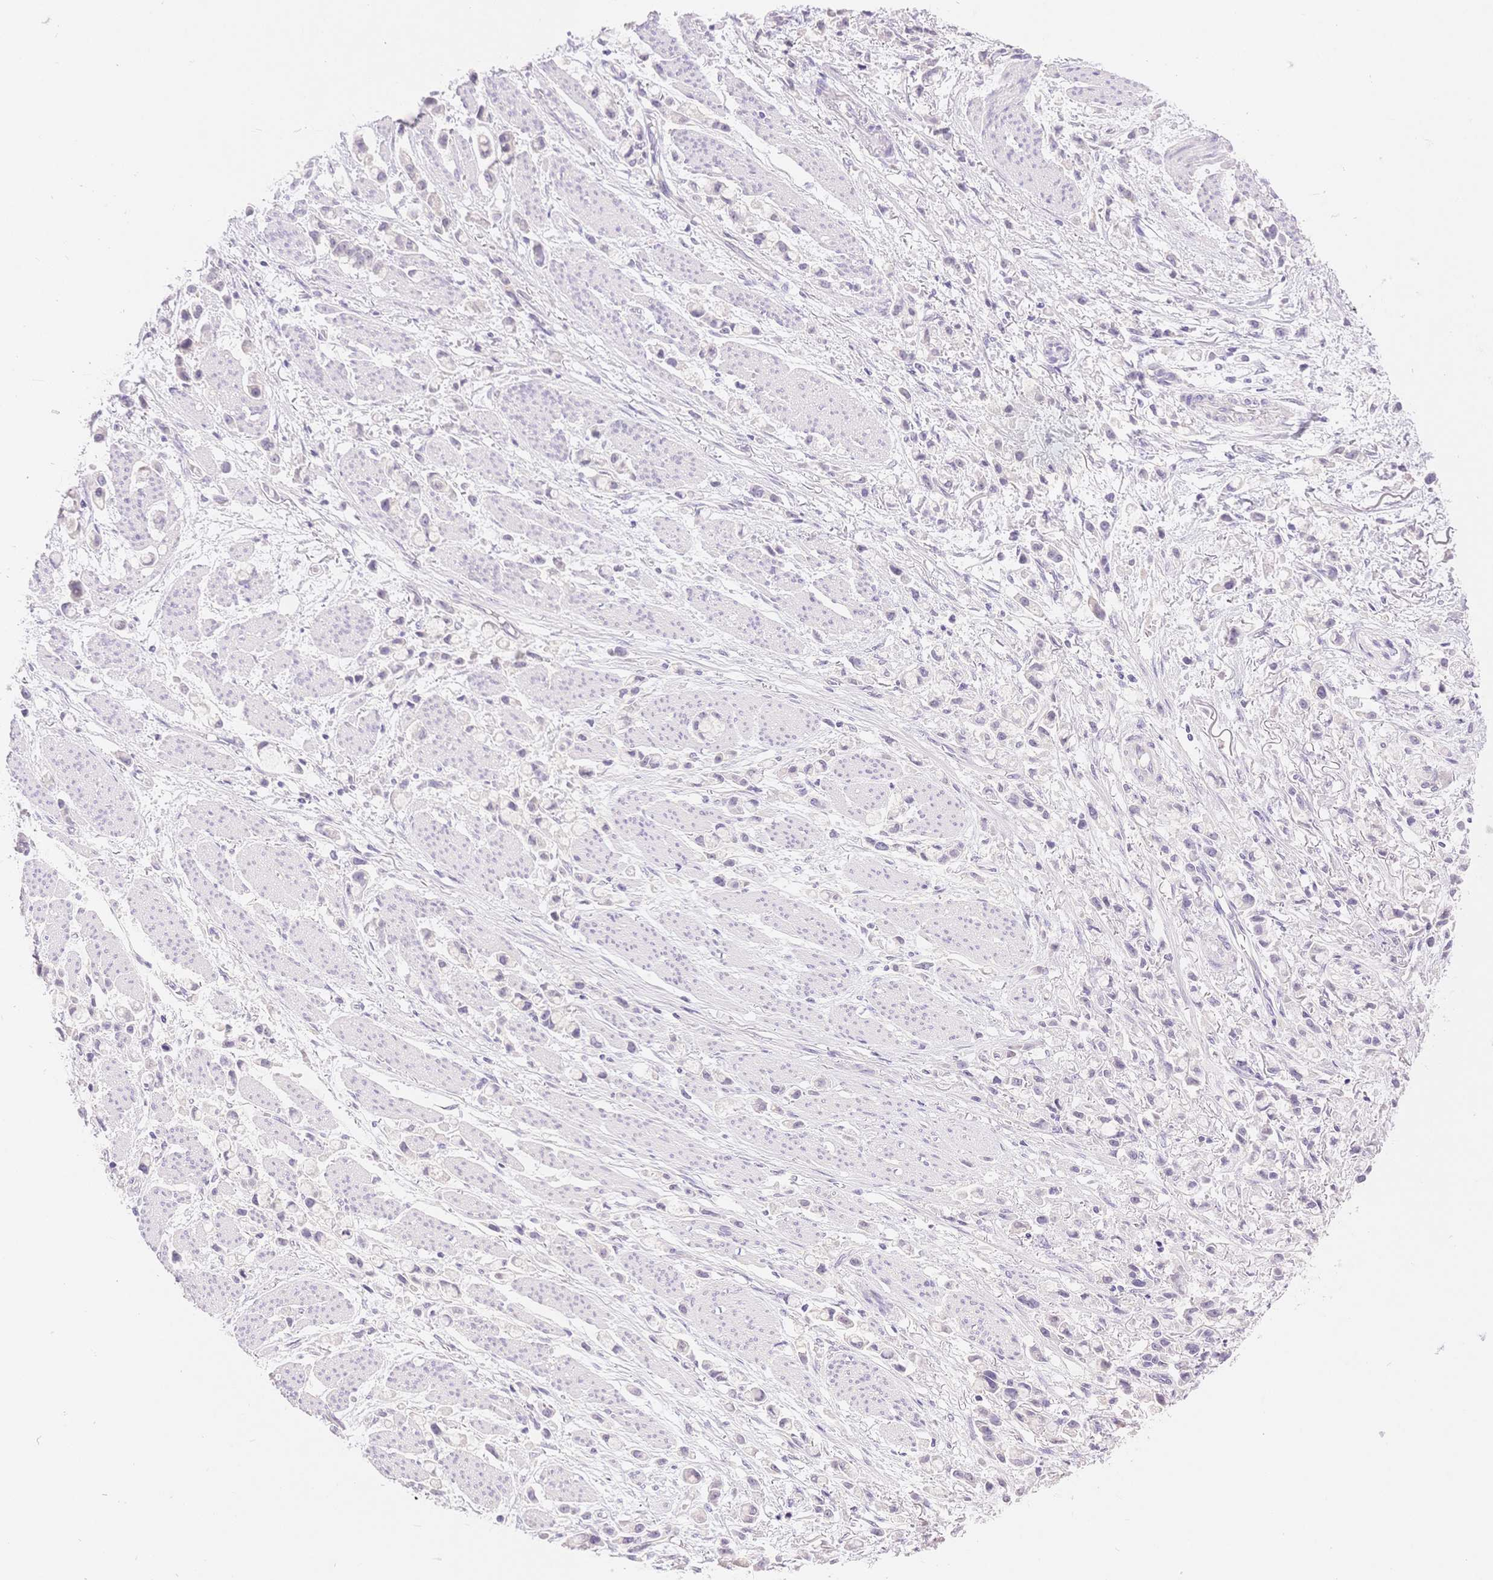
{"staining": {"intensity": "negative", "quantity": "none", "location": "none"}, "tissue": "stomach cancer", "cell_type": "Tumor cells", "image_type": "cancer", "snomed": [{"axis": "morphology", "description": "Adenocarcinoma, NOS"}, {"axis": "topography", "description": "Stomach"}], "caption": "Tumor cells are negative for protein expression in human stomach cancer (adenocarcinoma).", "gene": "MYOM1", "patient": {"sex": "female", "age": 81}}